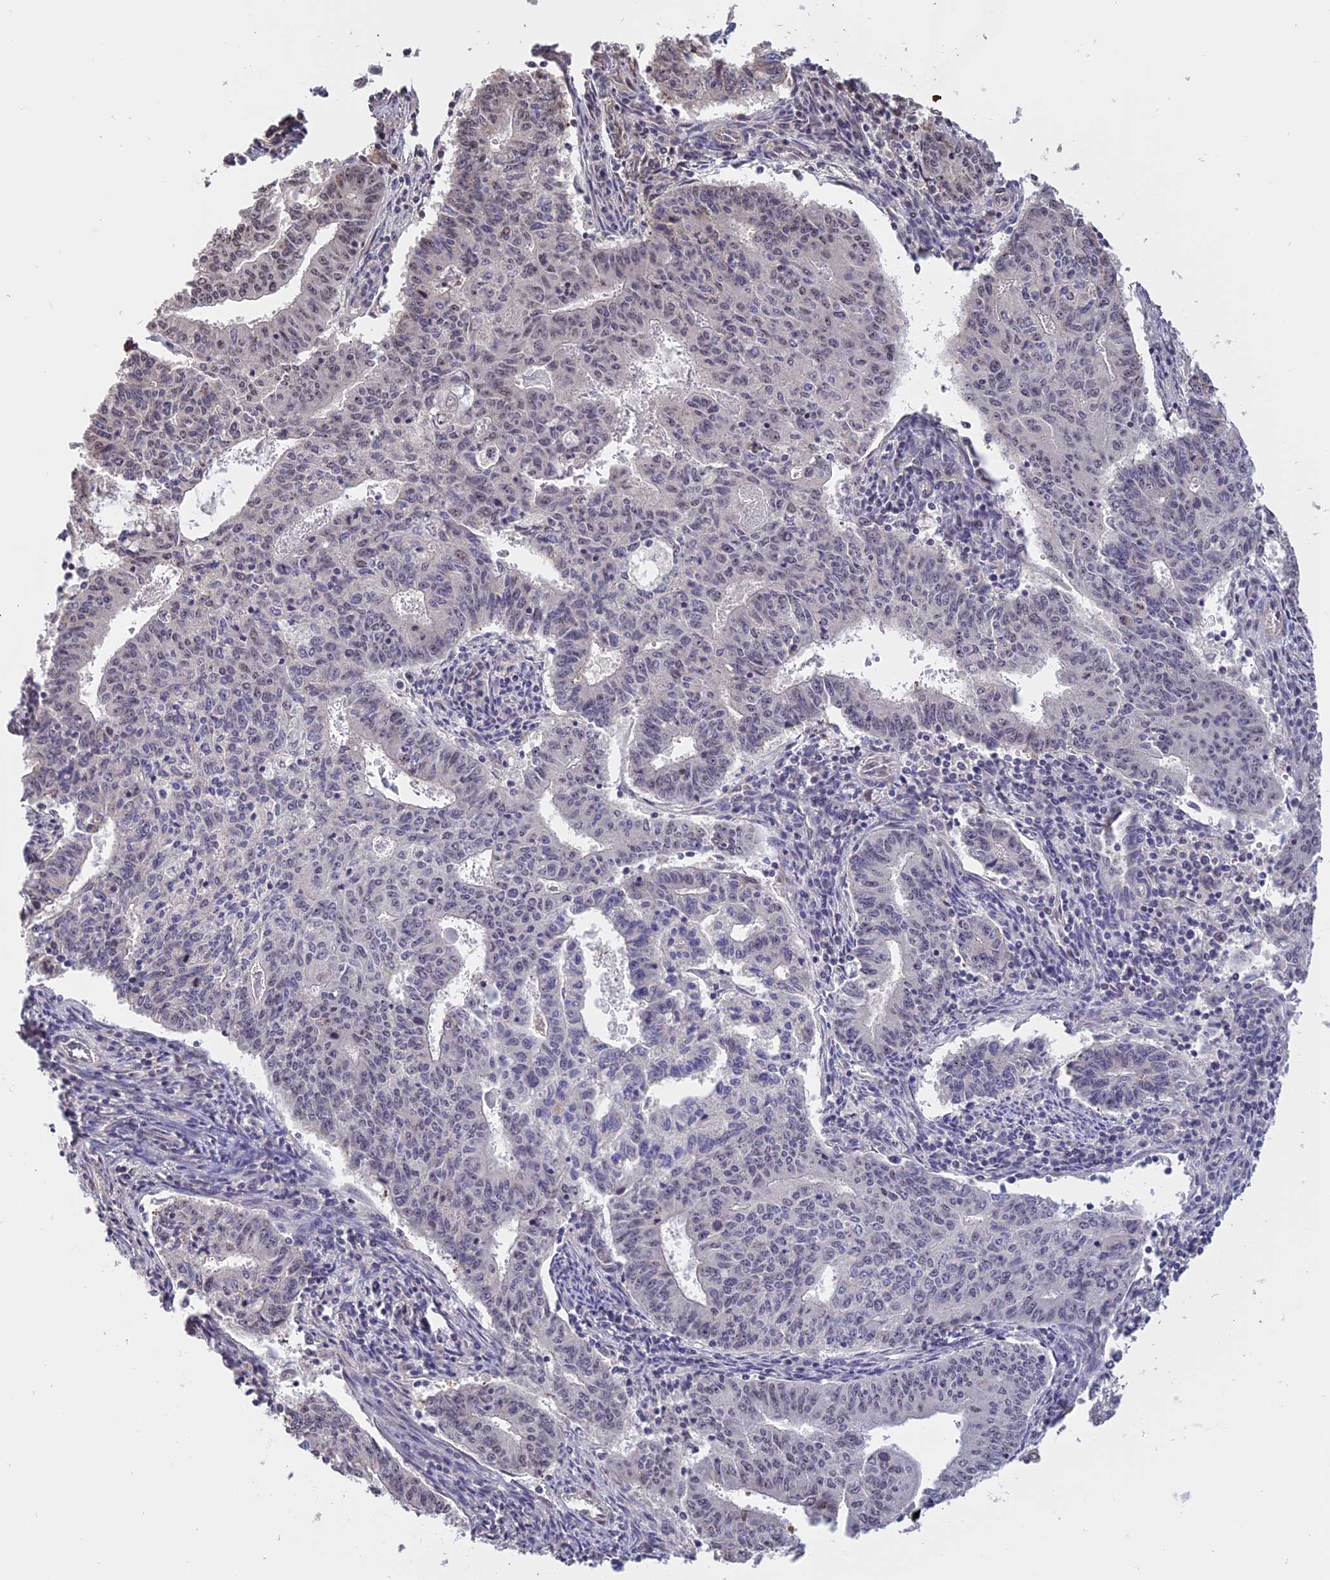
{"staining": {"intensity": "negative", "quantity": "none", "location": "none"}, "tissue": "endometrial cancer", "cell_type": "Tumor cells", "image_type": "cancer", "snomed": [{"axis": "morphology", "description": "Adenocarcinoma, NOS"}, {"axis": "topography", "description": "Endometrium"}], "caption": "Micrograph shows no protein expression in tumor cells of adenocarcinoma (endometrial) tissue.", "gene": "MGA", "patient": {"sex": "female", "age": 59}}